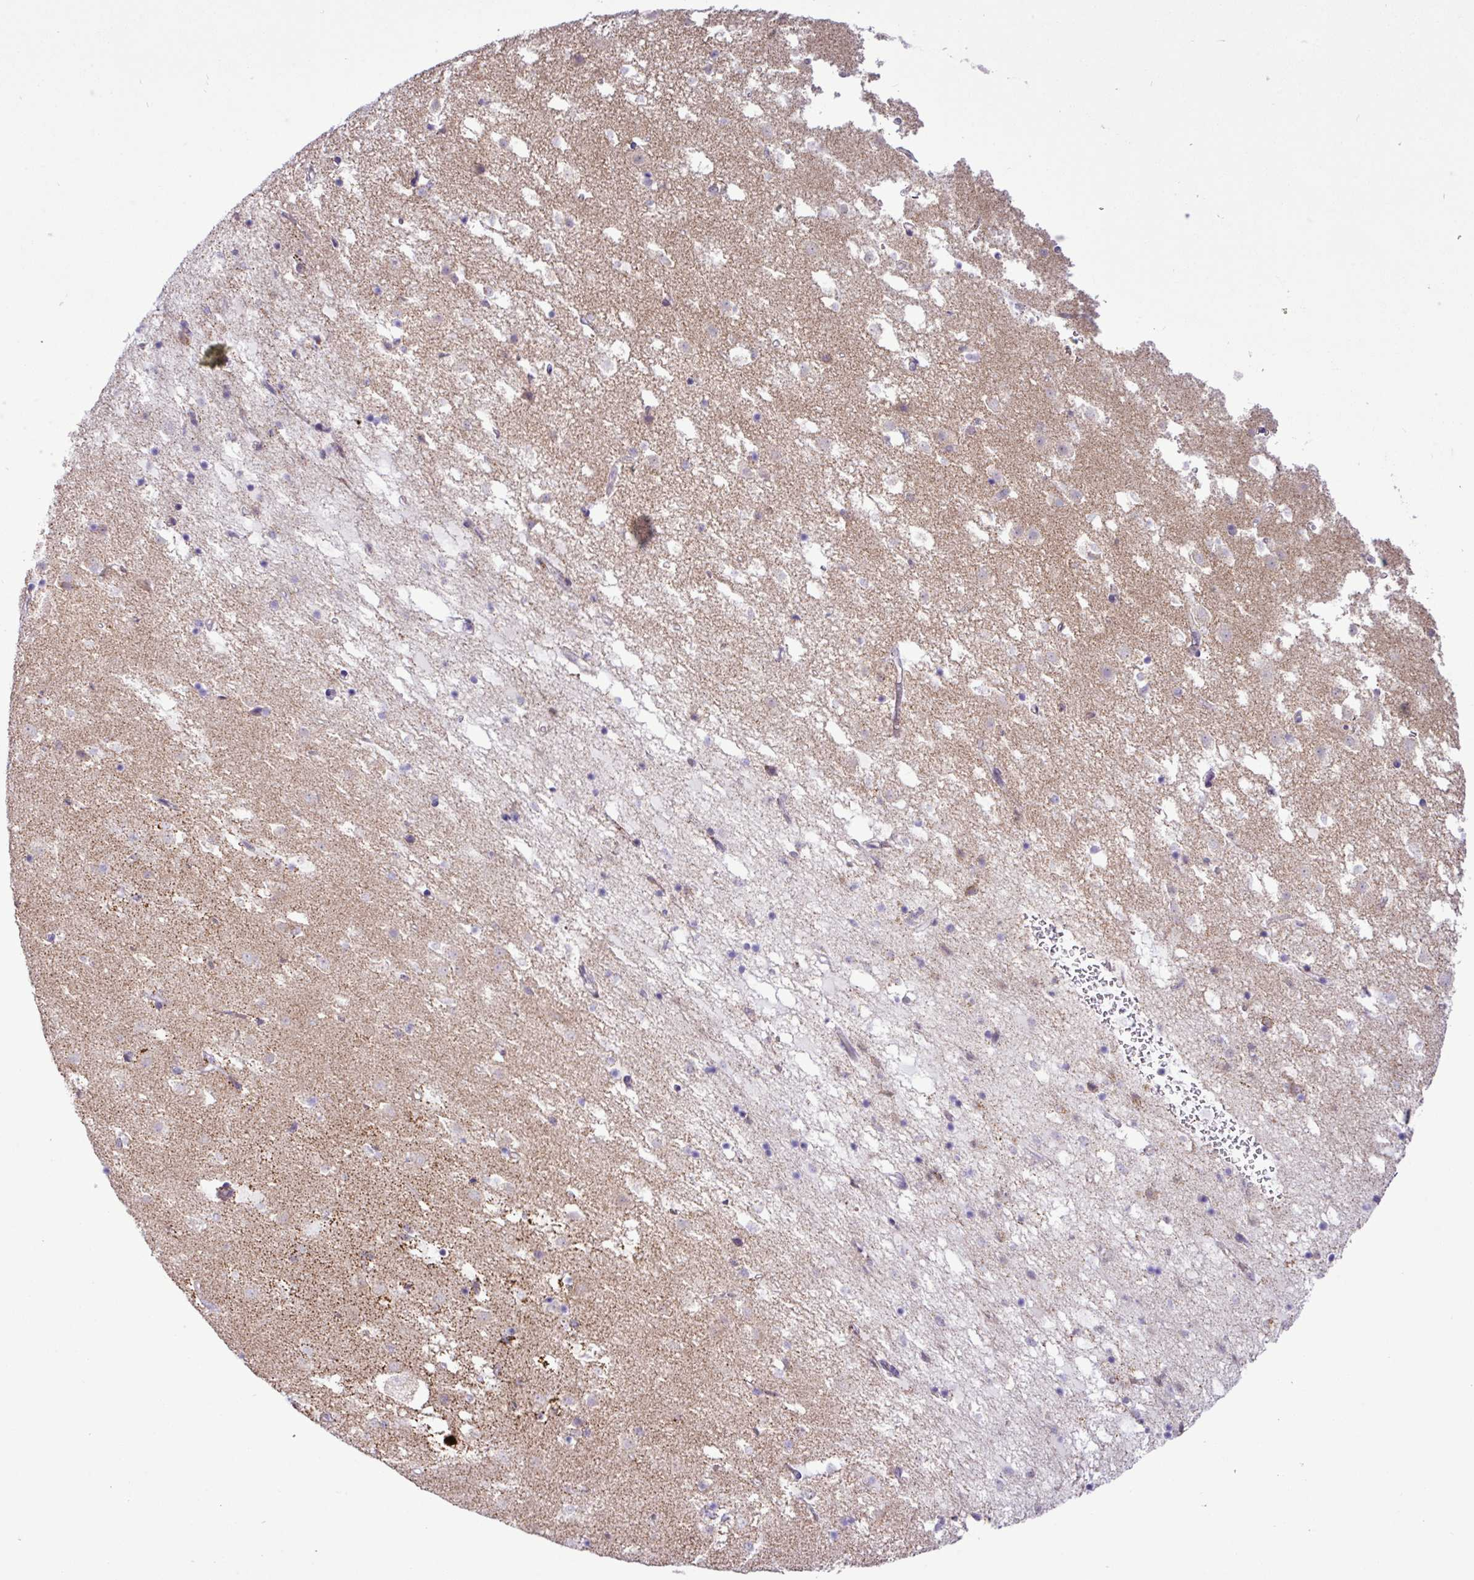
{"staining": {"intensity": "weak", "quantity": "<25%", "location": "cytoplasmic/membranous"}, "tissue": "caudate", "cell_type": "Glial cells", "image_type": "normal", "snomed": [{"axis": "morphology", "description": "Normal tissue, NOS"}, {"axis": "topography", "description": "Lateral ventricle wall"}], "caption": "IHC image of benign caudate: human caudate stained with DAB shows no significant protein staining in glial cells. Nuclei are stained in blue.", "gene": "SGPP1", "patient": {"sex": "male", "age": 58}}